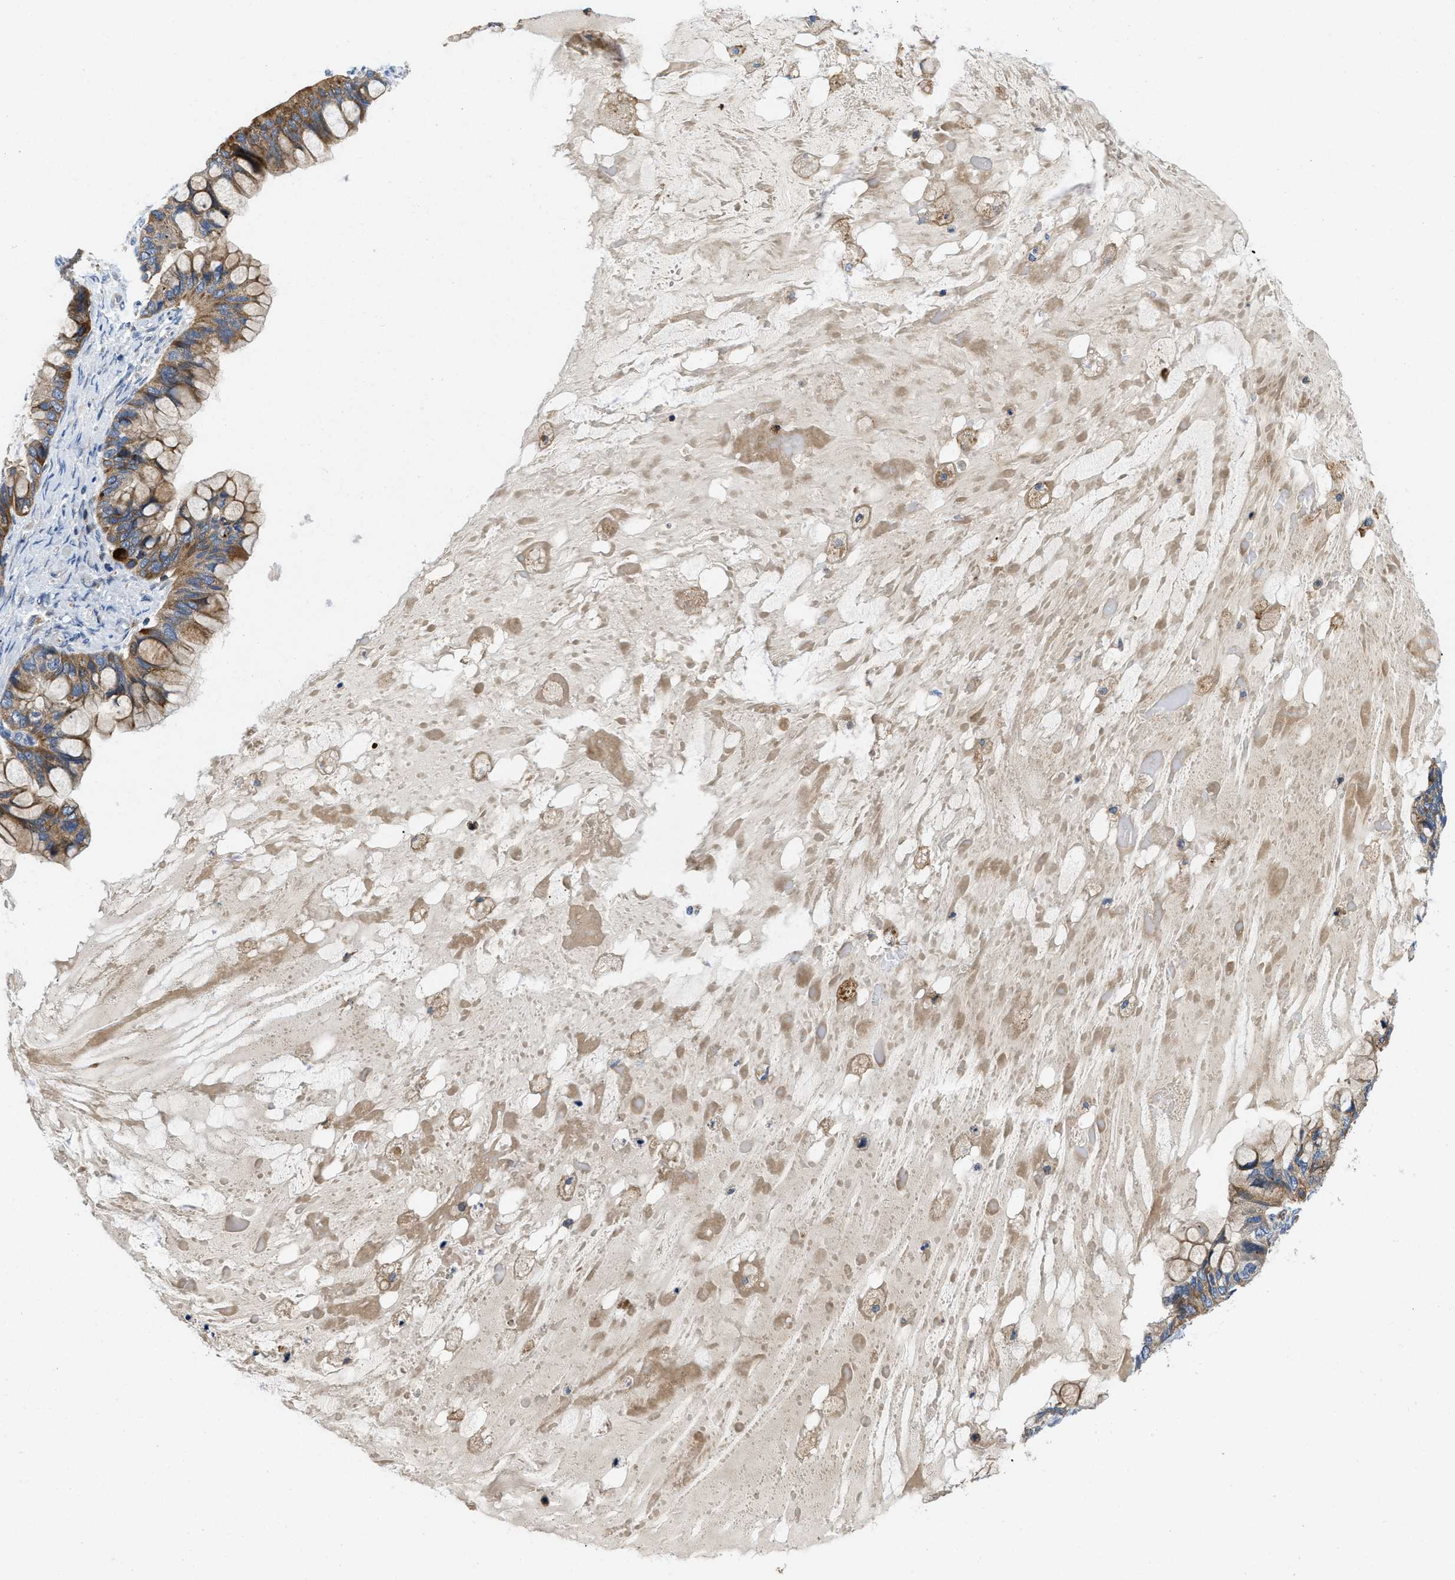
{"staining": {"intensity": "moderate", "quantity": ">75%", "location": "cytoplasmic/membranous"}, "tissue": "ovarian cancer", "cell_type": "Tumor cells", "image_type": "cancer", "snomed": [{"axis": "morphology", "description": "Cystadenocarcinoma, mucinous, NOS"}, {"axis": "topography", "description": "Ovary"}], "caption": "A brown stain shows moderate cytoplasmic/membranous expression of a protein in ovarian cancer tumor cells. (DAB = brown stain, brightfield microscopy at high magnification).", "gene": "ENPP4", "patient": {"sex": "female", "age": 80}}